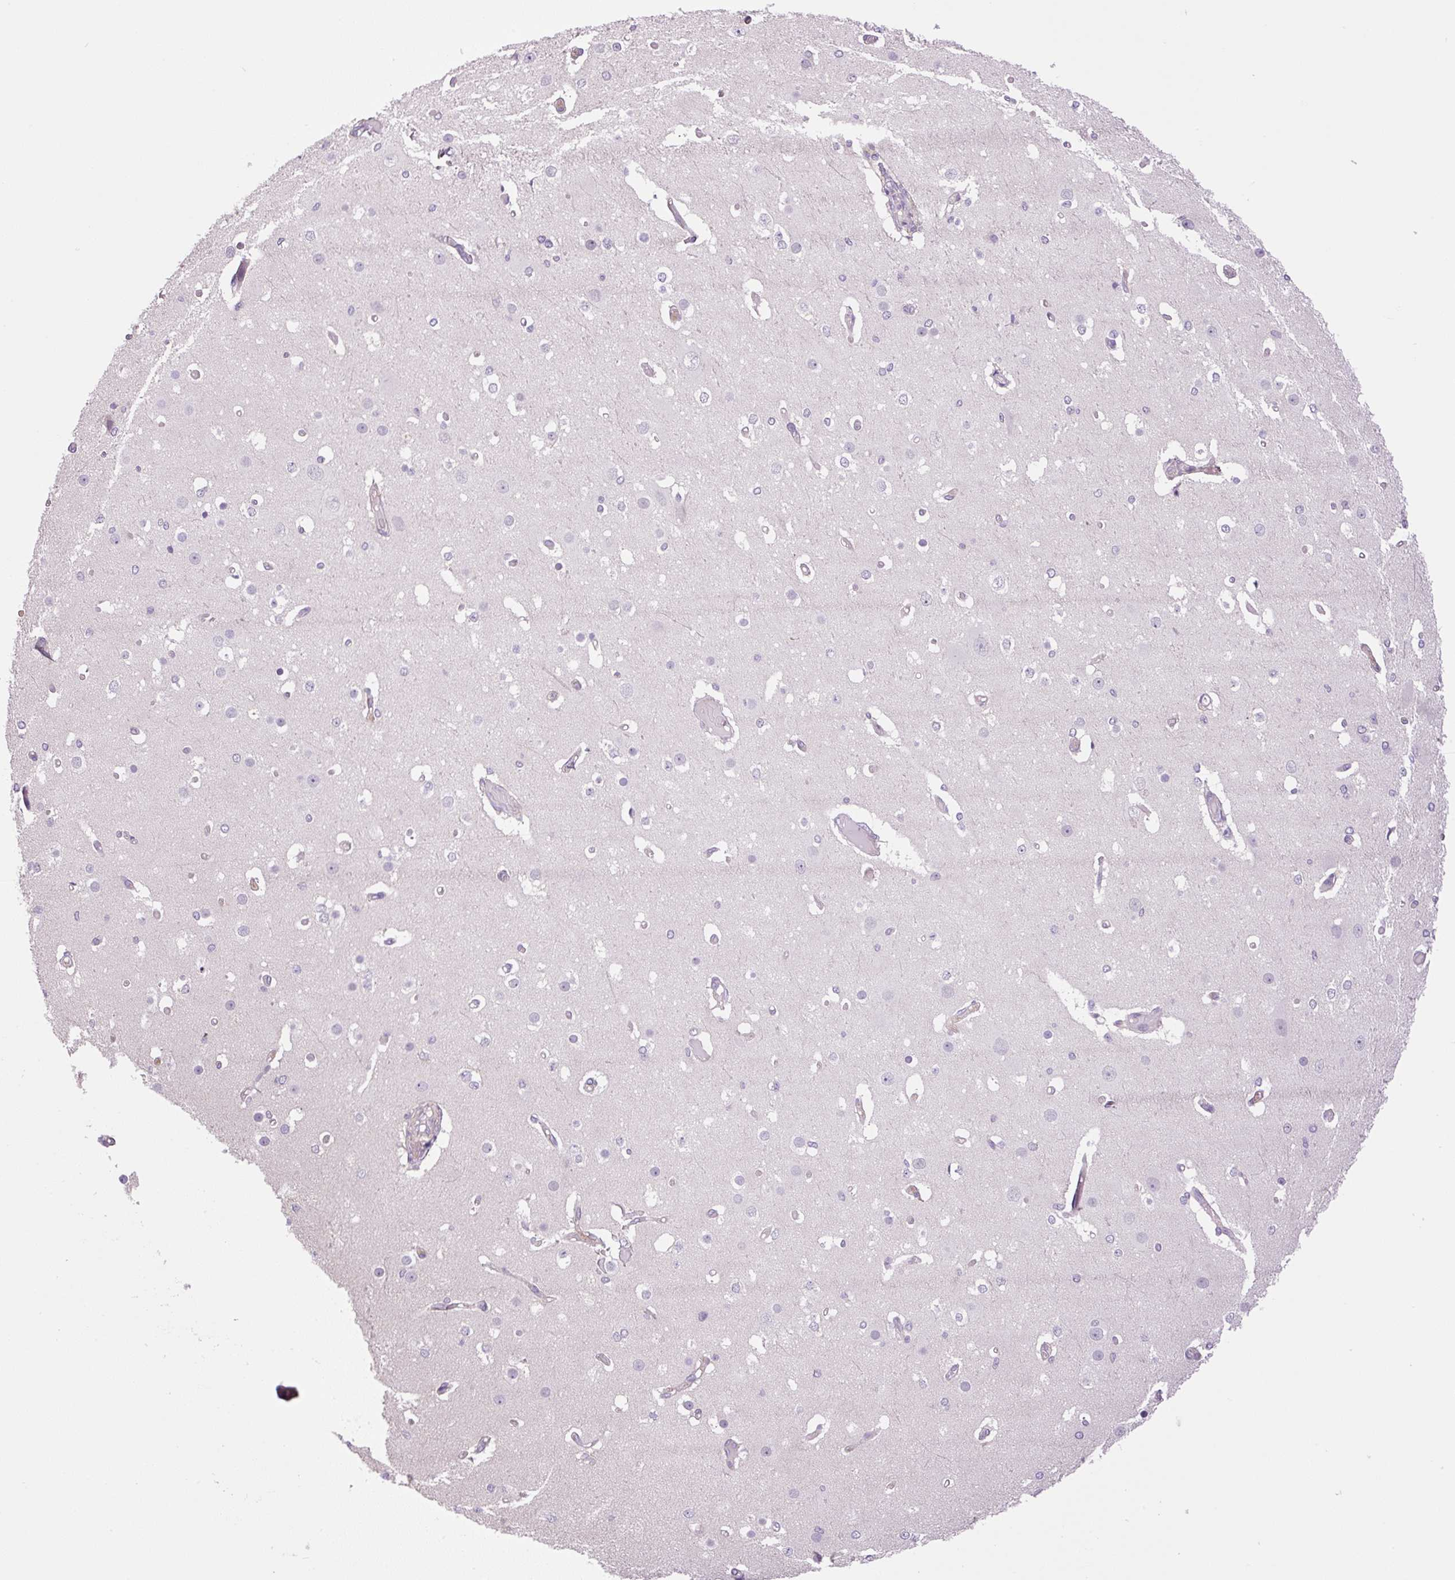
{"staining": {"intensity": "negative", "quantity": "none", "location": "none"}, "tissue": "cerebral cortex", "cell_type": "Endothelial cells", "image_type": "normal", "snomed": [{"axis": "morphology", "description": "Normal tissue, NOS"}, {"axis": "morphology", "description": "Inflammation, NOS"}, {"axis": "topography", "description": "Cerebral cortex"}], "caption": "Endothelial cells show no significant protein positivity in unremarkable cerebral cortex. (Stains: DAB (3,3'-diaminobenzidine) IHC with hematoxylin counter stain, Microscopy: brightfield microscopy at high magnification).", "gene": "KIFC1", "patient": {"sex": "male", "age": 6}}